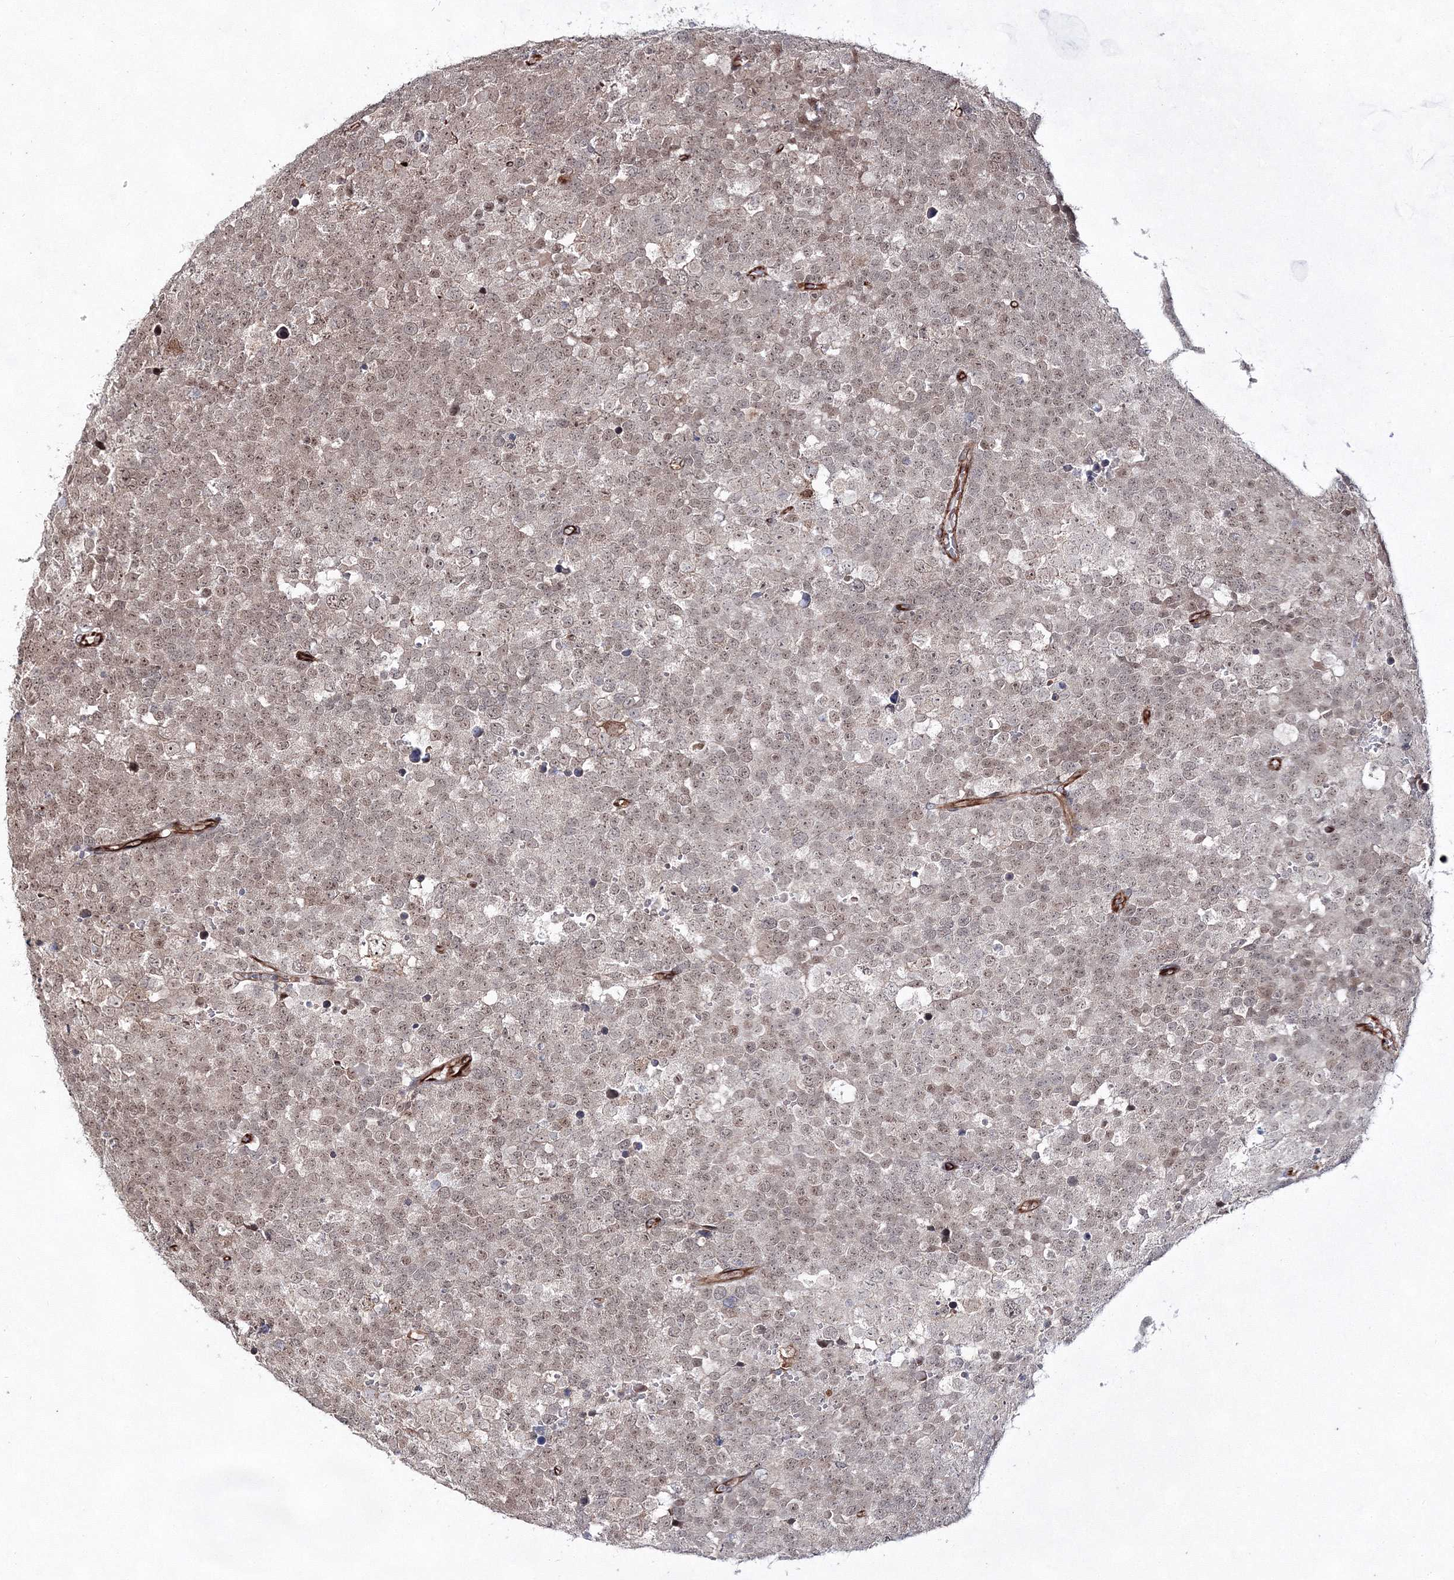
{"staining": {"intensity": "weak", "quantity": ">75%", "location": "nuclear"}, "tissue": "testis cancer", "cell_type": "Tumor cells", "image_type": "cancer", "snomed": [{"axis": "morphology", "description": "Seminoma, NOS"}, {"axis": "topography", "description": "Testis"}], "caption": "An immunohistochemistry (IHC) histopathology image of neoplastic tissue is shown. Protein staining in brown shows weak nuclear positivity in testis cancer (seminoma) within tumor cells.", "gene": "SNIP1", "patient": {"sex": "male", "age": 71}}